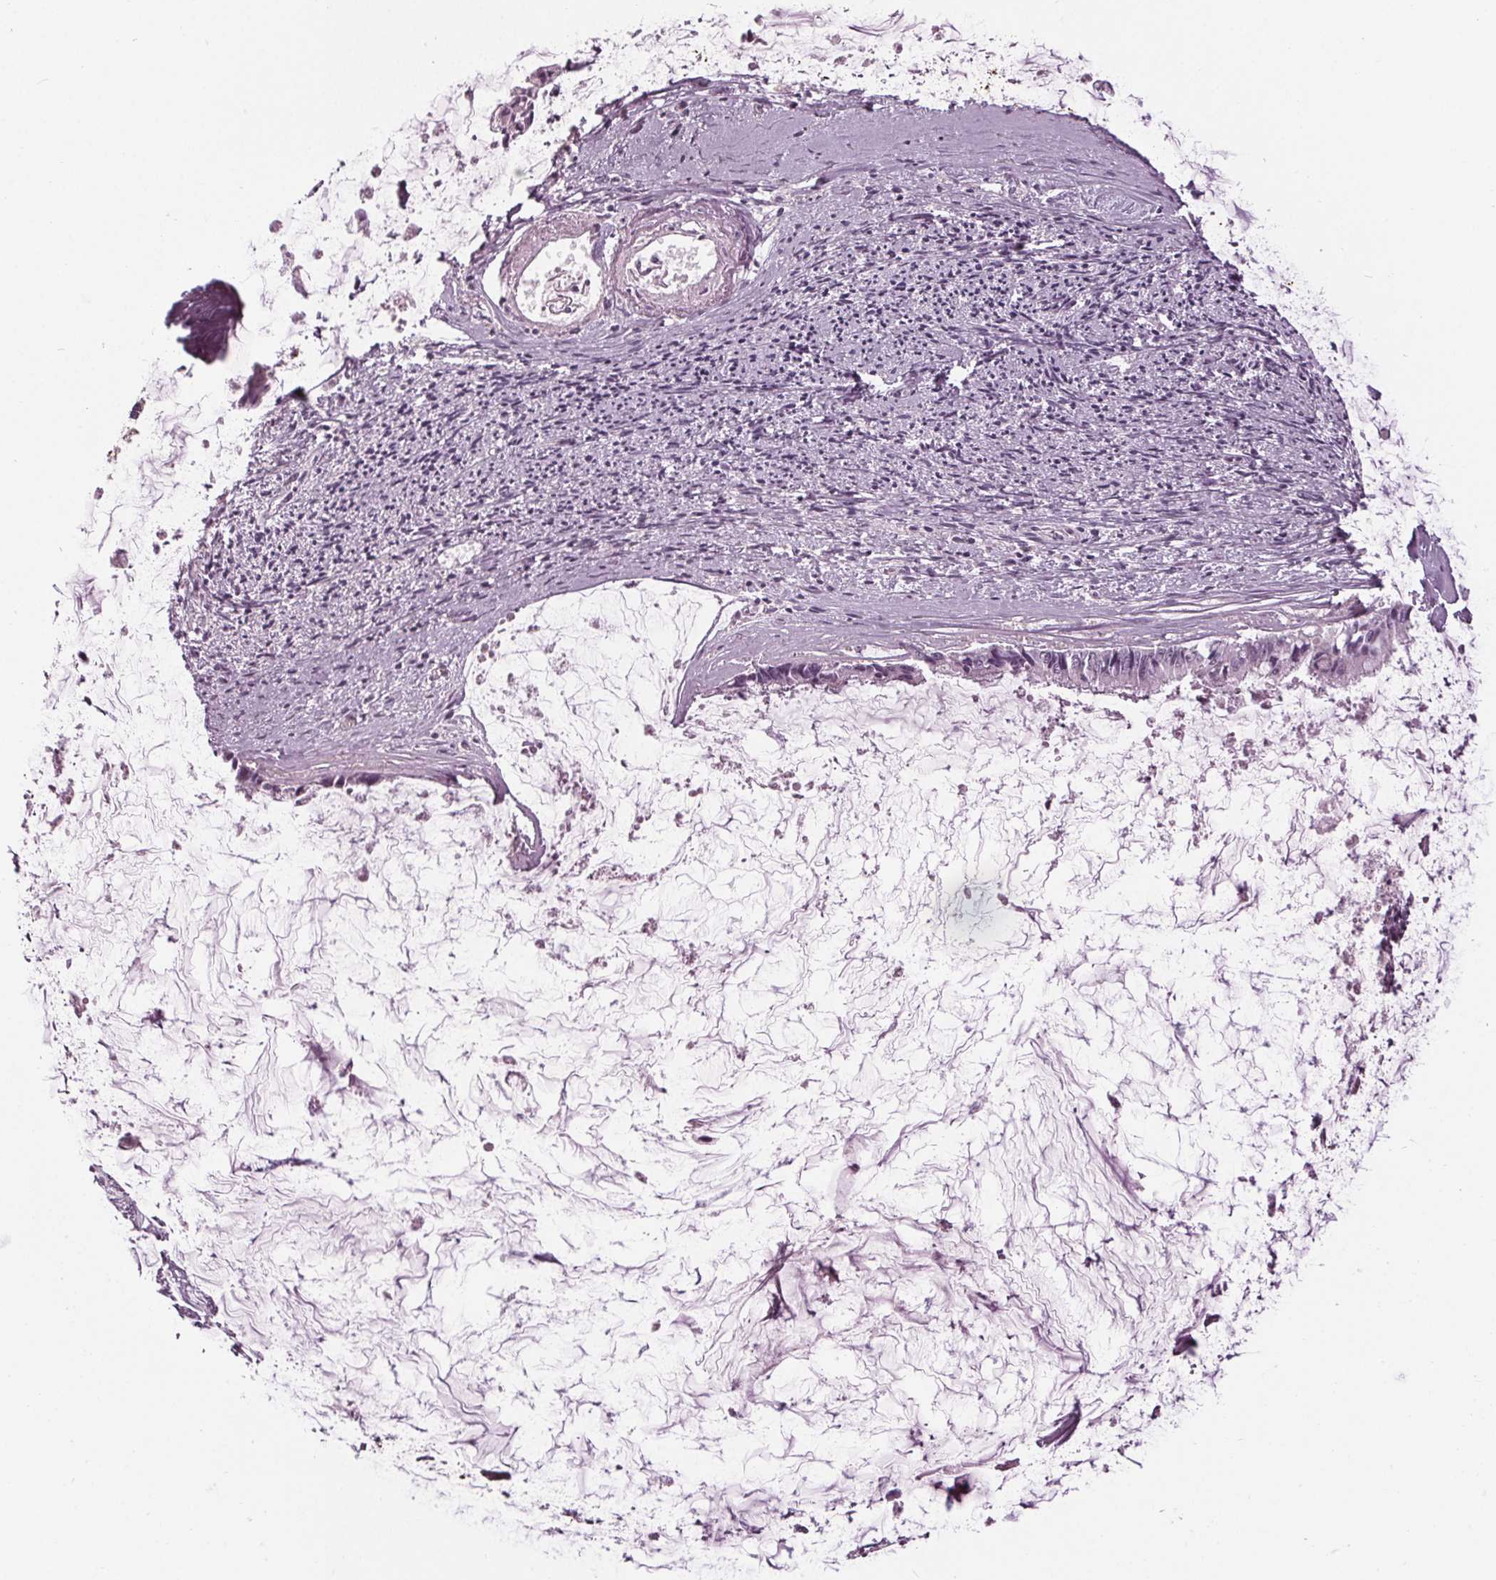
{"staining": {"intensity": "negative", "quantity": "none", "location": "none"}, "tissue": "ovarian cancer", "cell_type": "Tumor cells", "image_type": "cancer", "snomed": [{"axis": "morphology", "description": "Cystadenocarcinoma, mucinous, NOS"}, {"axis": "topography", "description": "Ovary"}], "caption": "High power microscopy image of an IHC histopathology image of ovarian cancer, revealing no significant positivity in tumor cells.", "gene": "TNNC2", "patient": {"sex": "female", "age": 90}}